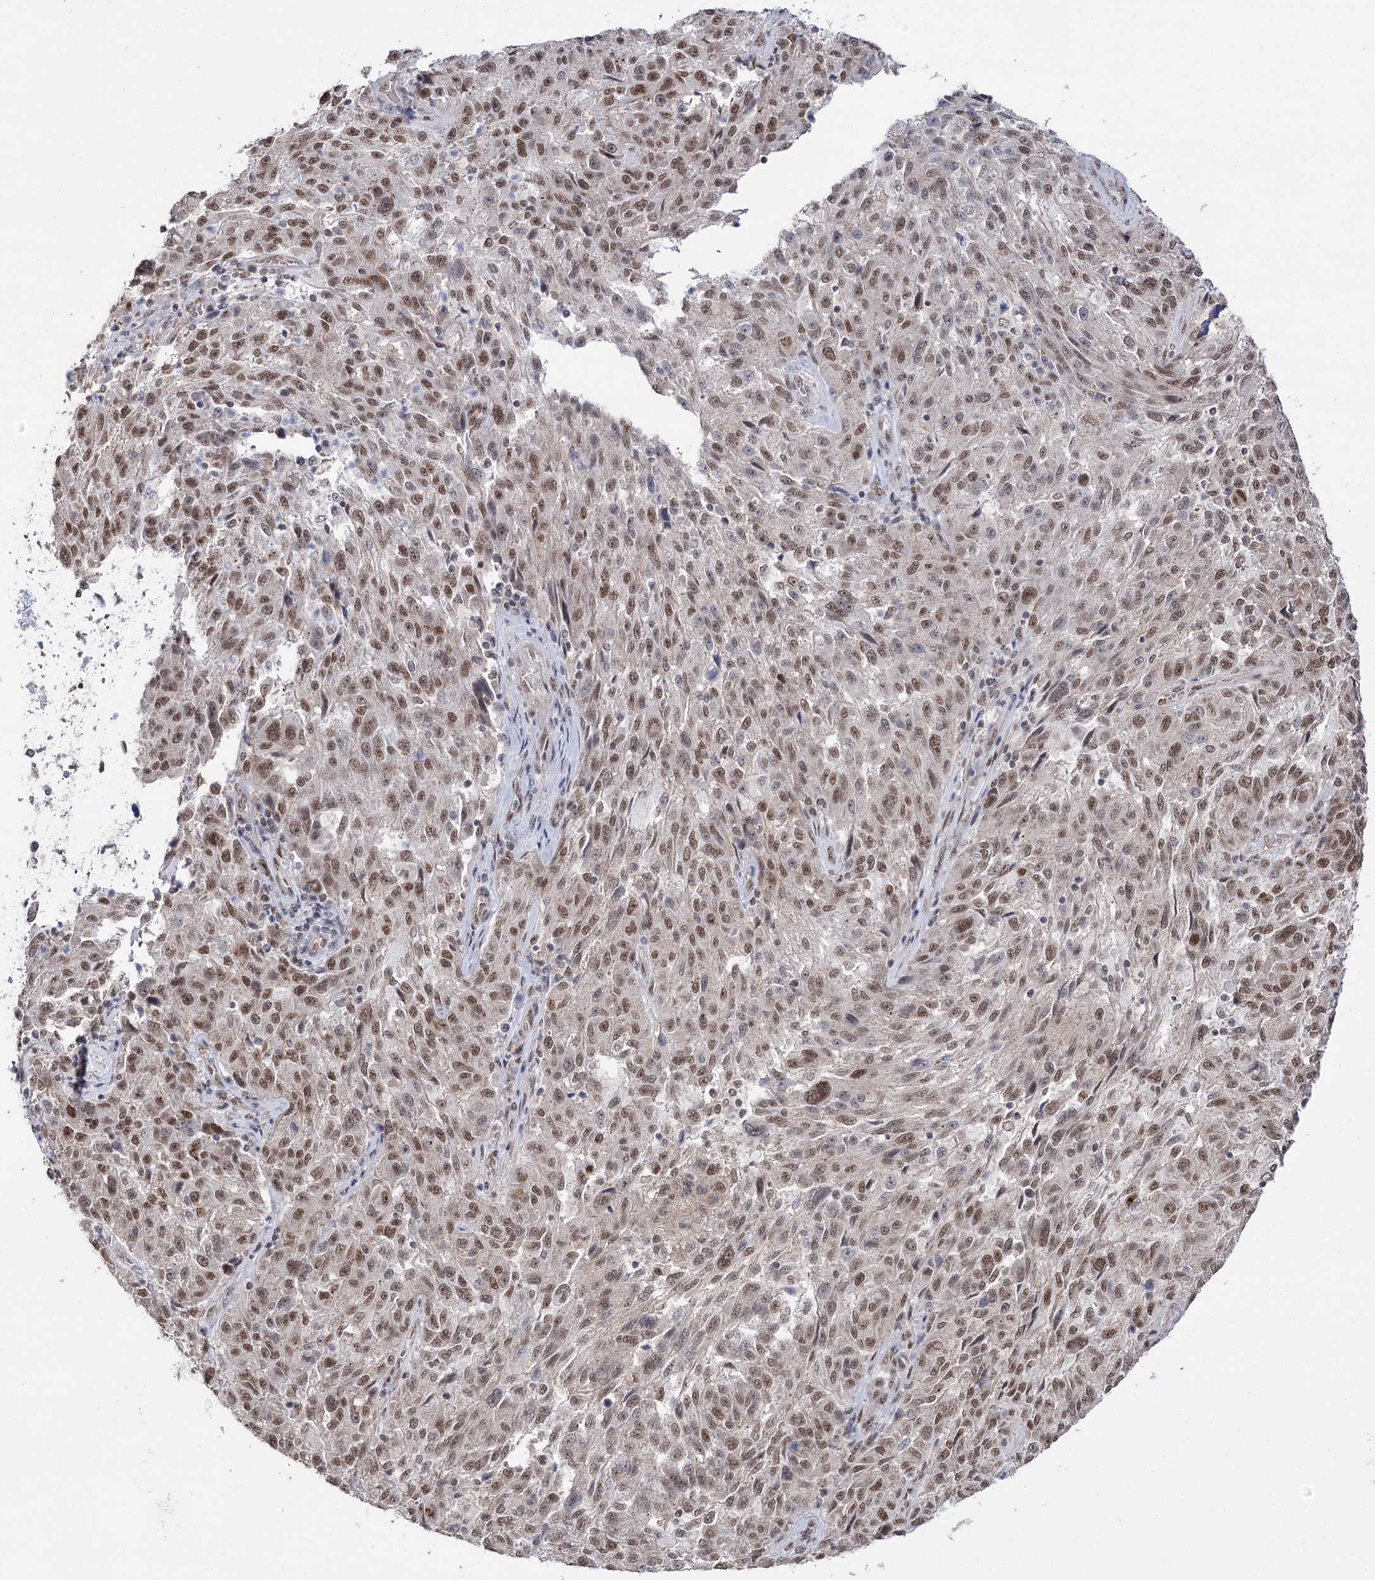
{"staining": {"intensity": "moderate", "quantity": ">75%", "location": "nuclear"}, "tissue": "melanoma", "cell_type": "Tumor cells", "image_type": "cancer", "snomed": [{"axis": "morphology", "description": "Malignant melanoma, NOS"}, {"axis": "topography", "description": "Skin"}], "caption": "This micrograph exhibits immunohistochemistry staining of malignant melanoma, with medium moderate nuclear expression in about >75% of tumor cells.", "gene": "VGLL4", "patient": {"sex": "male", "age": 53}}